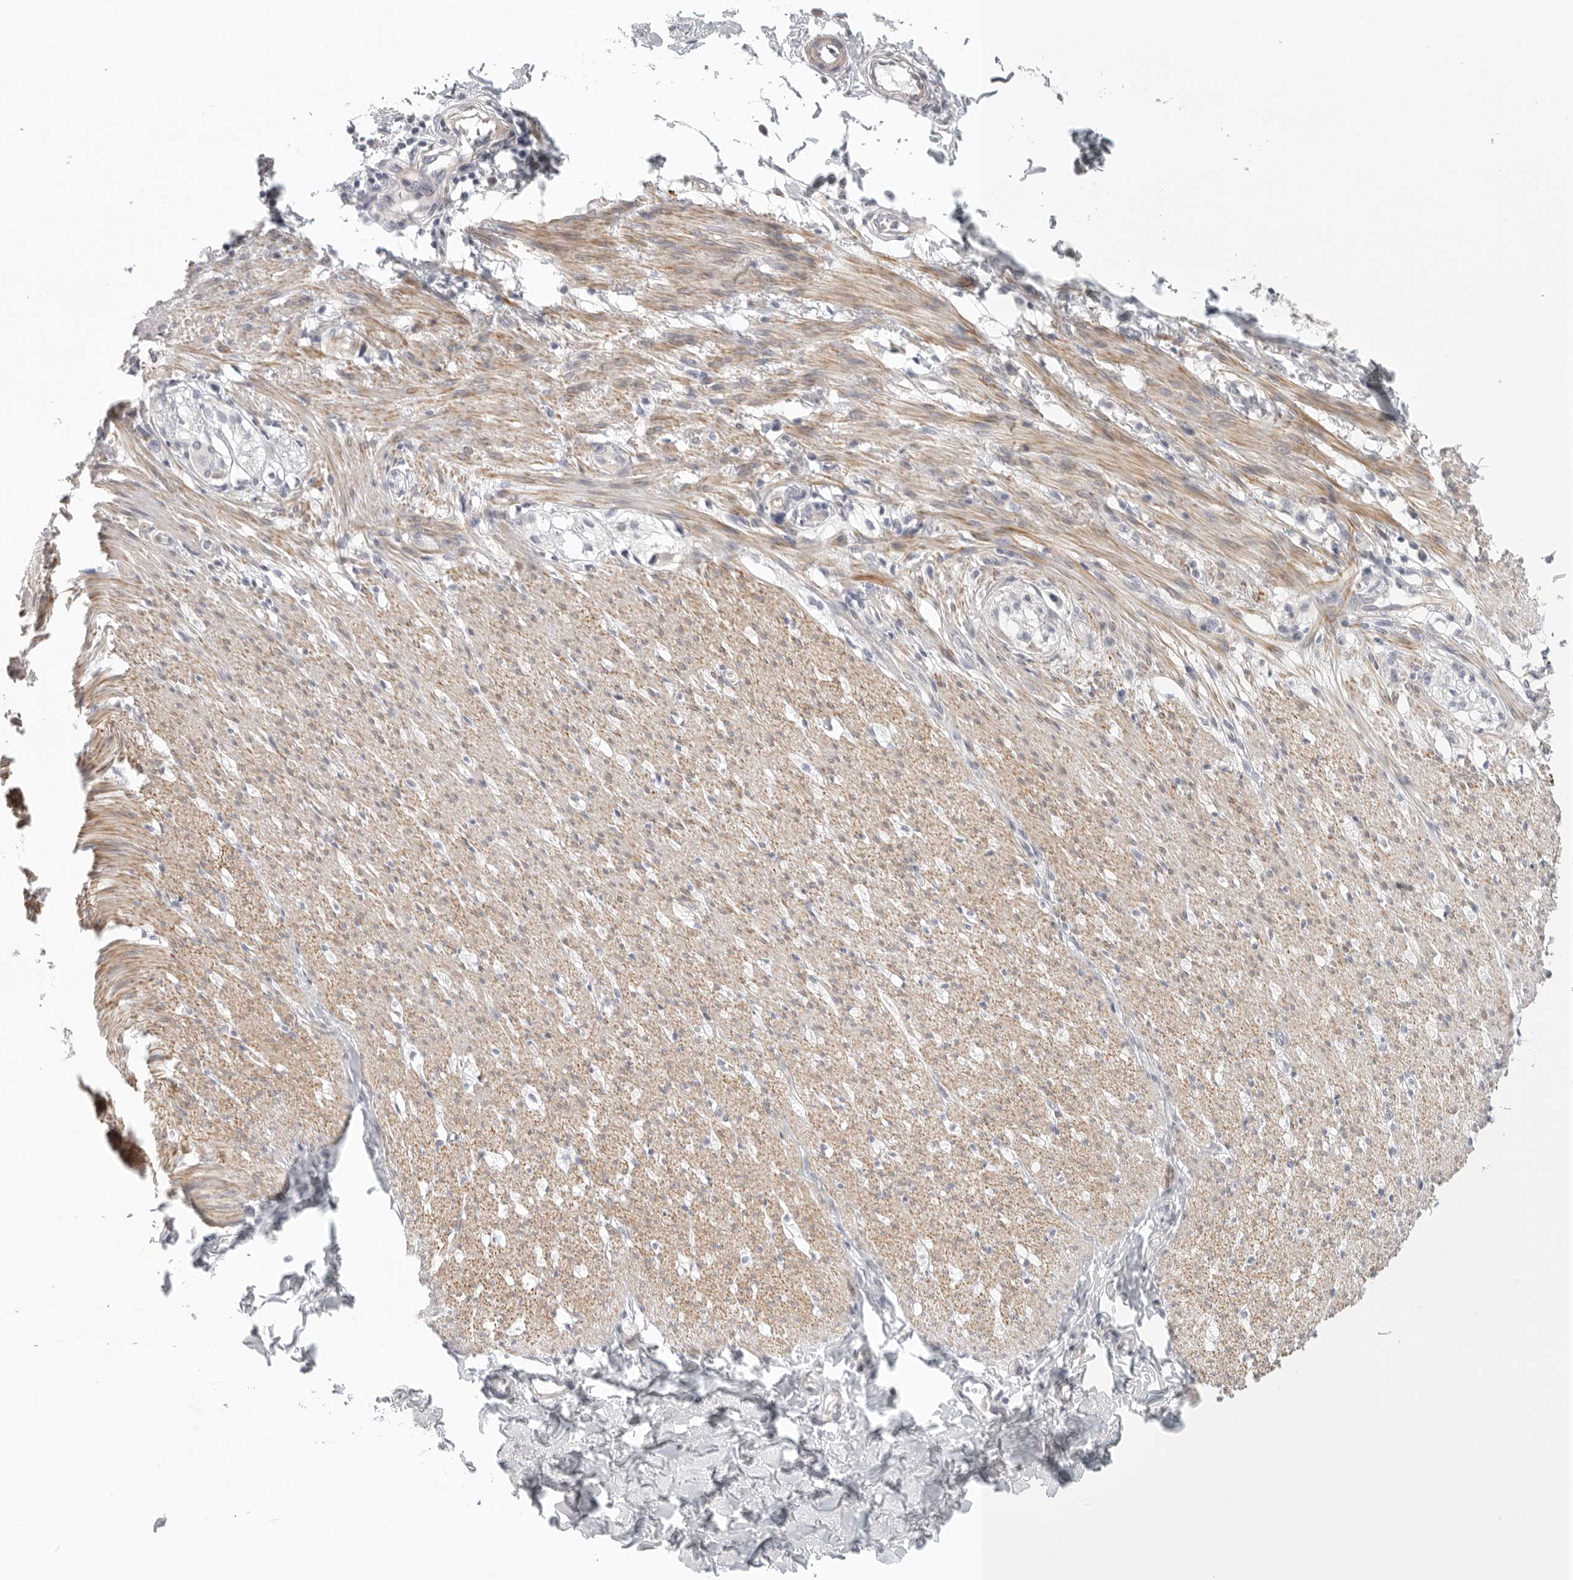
{"staining": {"intensity": "moderate", "quantity": ">75%", "location": "cytoplasmic/membranous"}, "tissue": "smooth muscle", "cell_type": "Smooth muscle cells", "image_type": "normal", "snomed": [{"axis": "morphology", "description": "Normal tissue, NOS"}, {"axis": "morphology", "description": "Adenocarcinoma, NOS"}, {"axis": "topography", "description": "Smooth muscle"}, {"axis": "topography", "description": "Colon"}], "caption": "The immunohistochemical stain labels moderate cytoplasmic/membranous staining in smooth muscle cells of unremarkable smooth muscle. (DAB IHC with brightfield microscopy, high magnification).", "gene": "STAB2", "patient": {"sex": "male", "age": 14}}